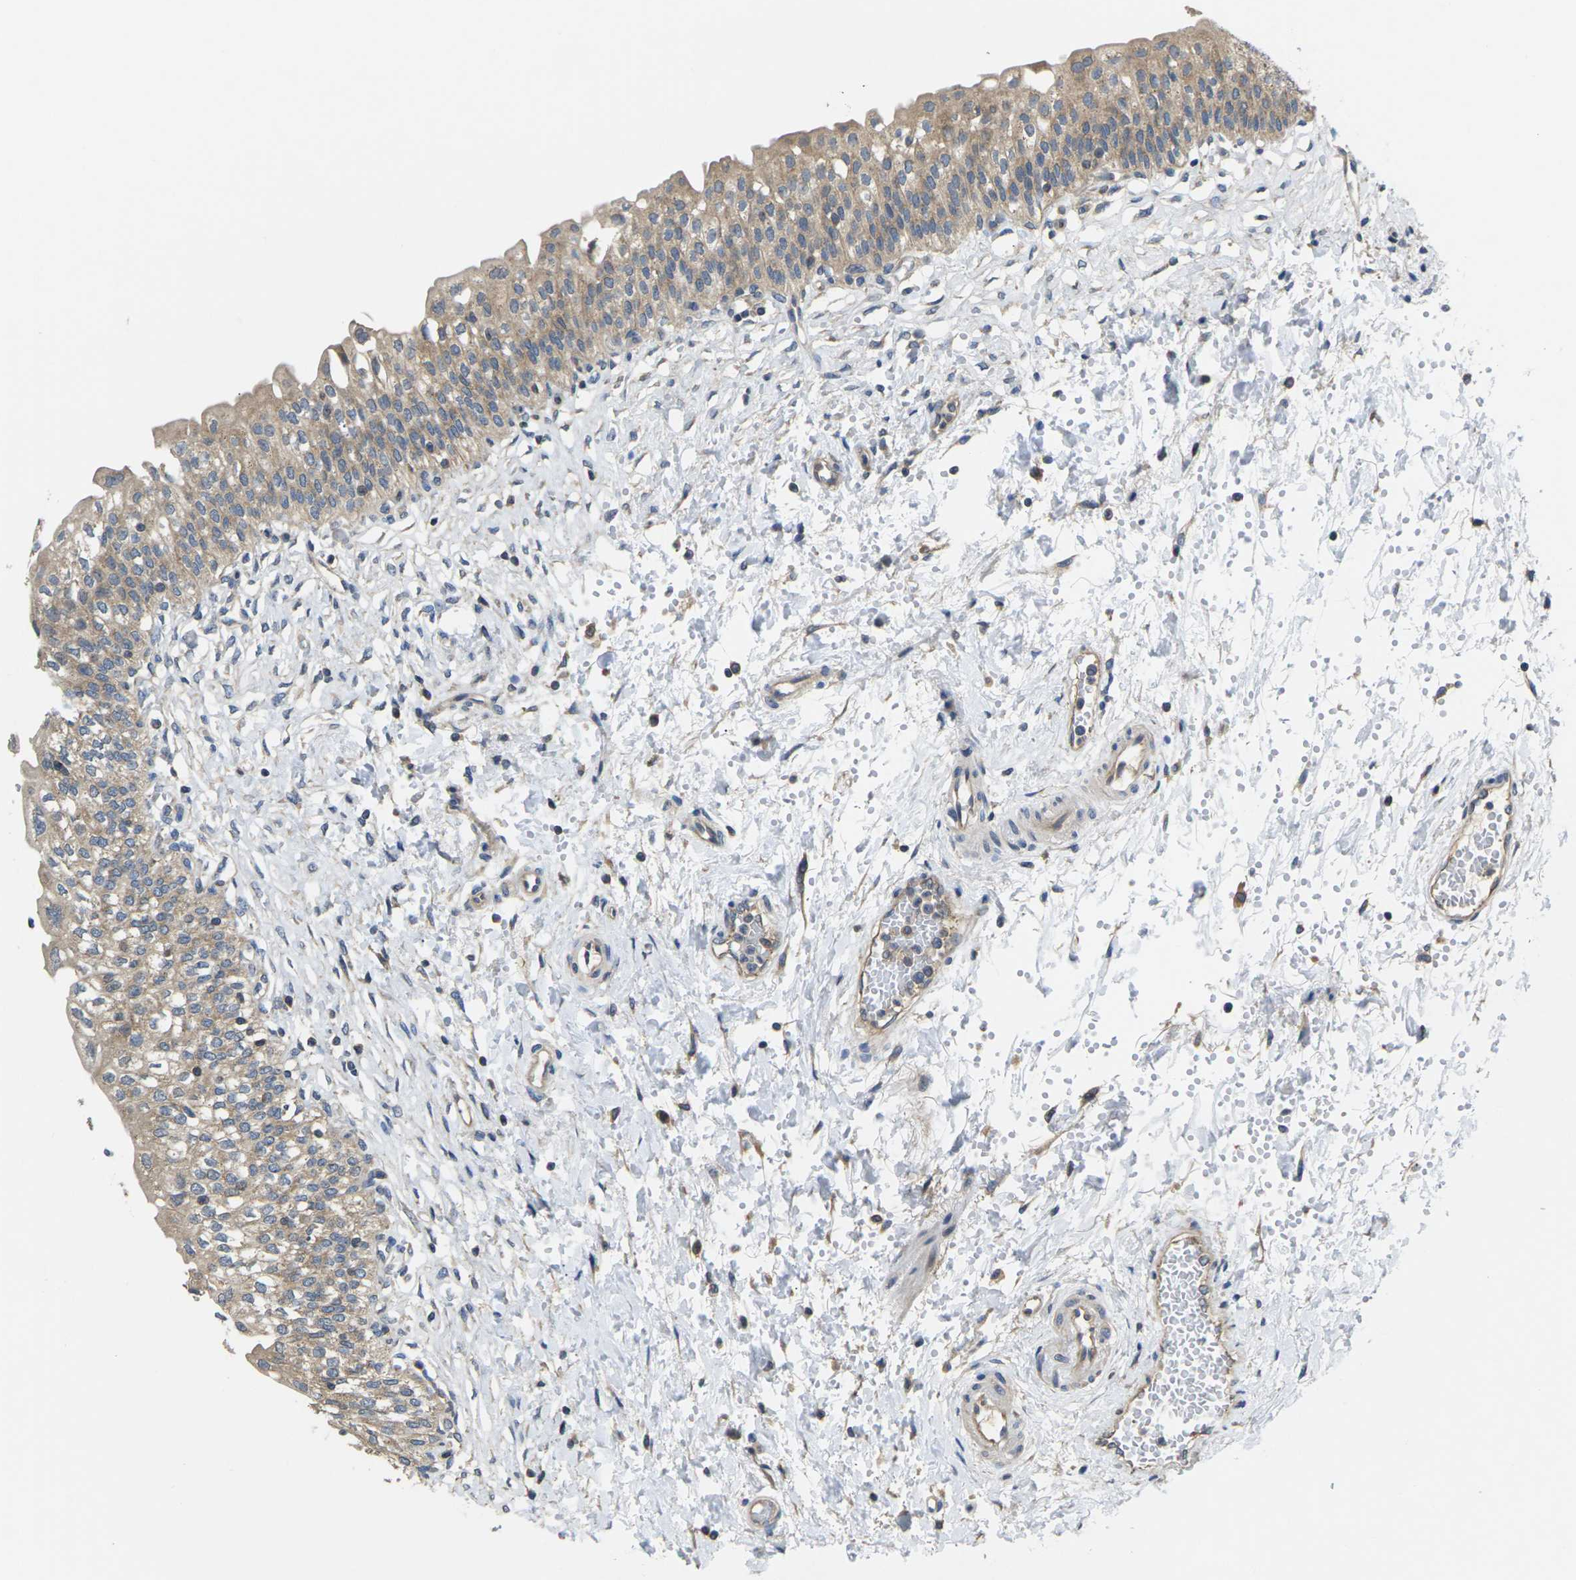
{"staining": {"intensity": "moderate", "quantity": ">75%", "location": "cytoplasmic/membranous"}, "tissue": "urinary bladder", "cell_type": "Urothelial cells", "image_type": "normal", "snomed": [{"axis": "morphology", "description": "Normal tissue, NOS"}, {"axis": "topography", "description": "Urinary bladder"}], "caption": "Immunohistochemical staining of benign urinary bladder shows >75% levels of moderate cytoplasmic/membranous protein staining in about >75% of urothelial cells.", "gene": "TMCC2", "patient": {"sex": "male", "age": 55}}